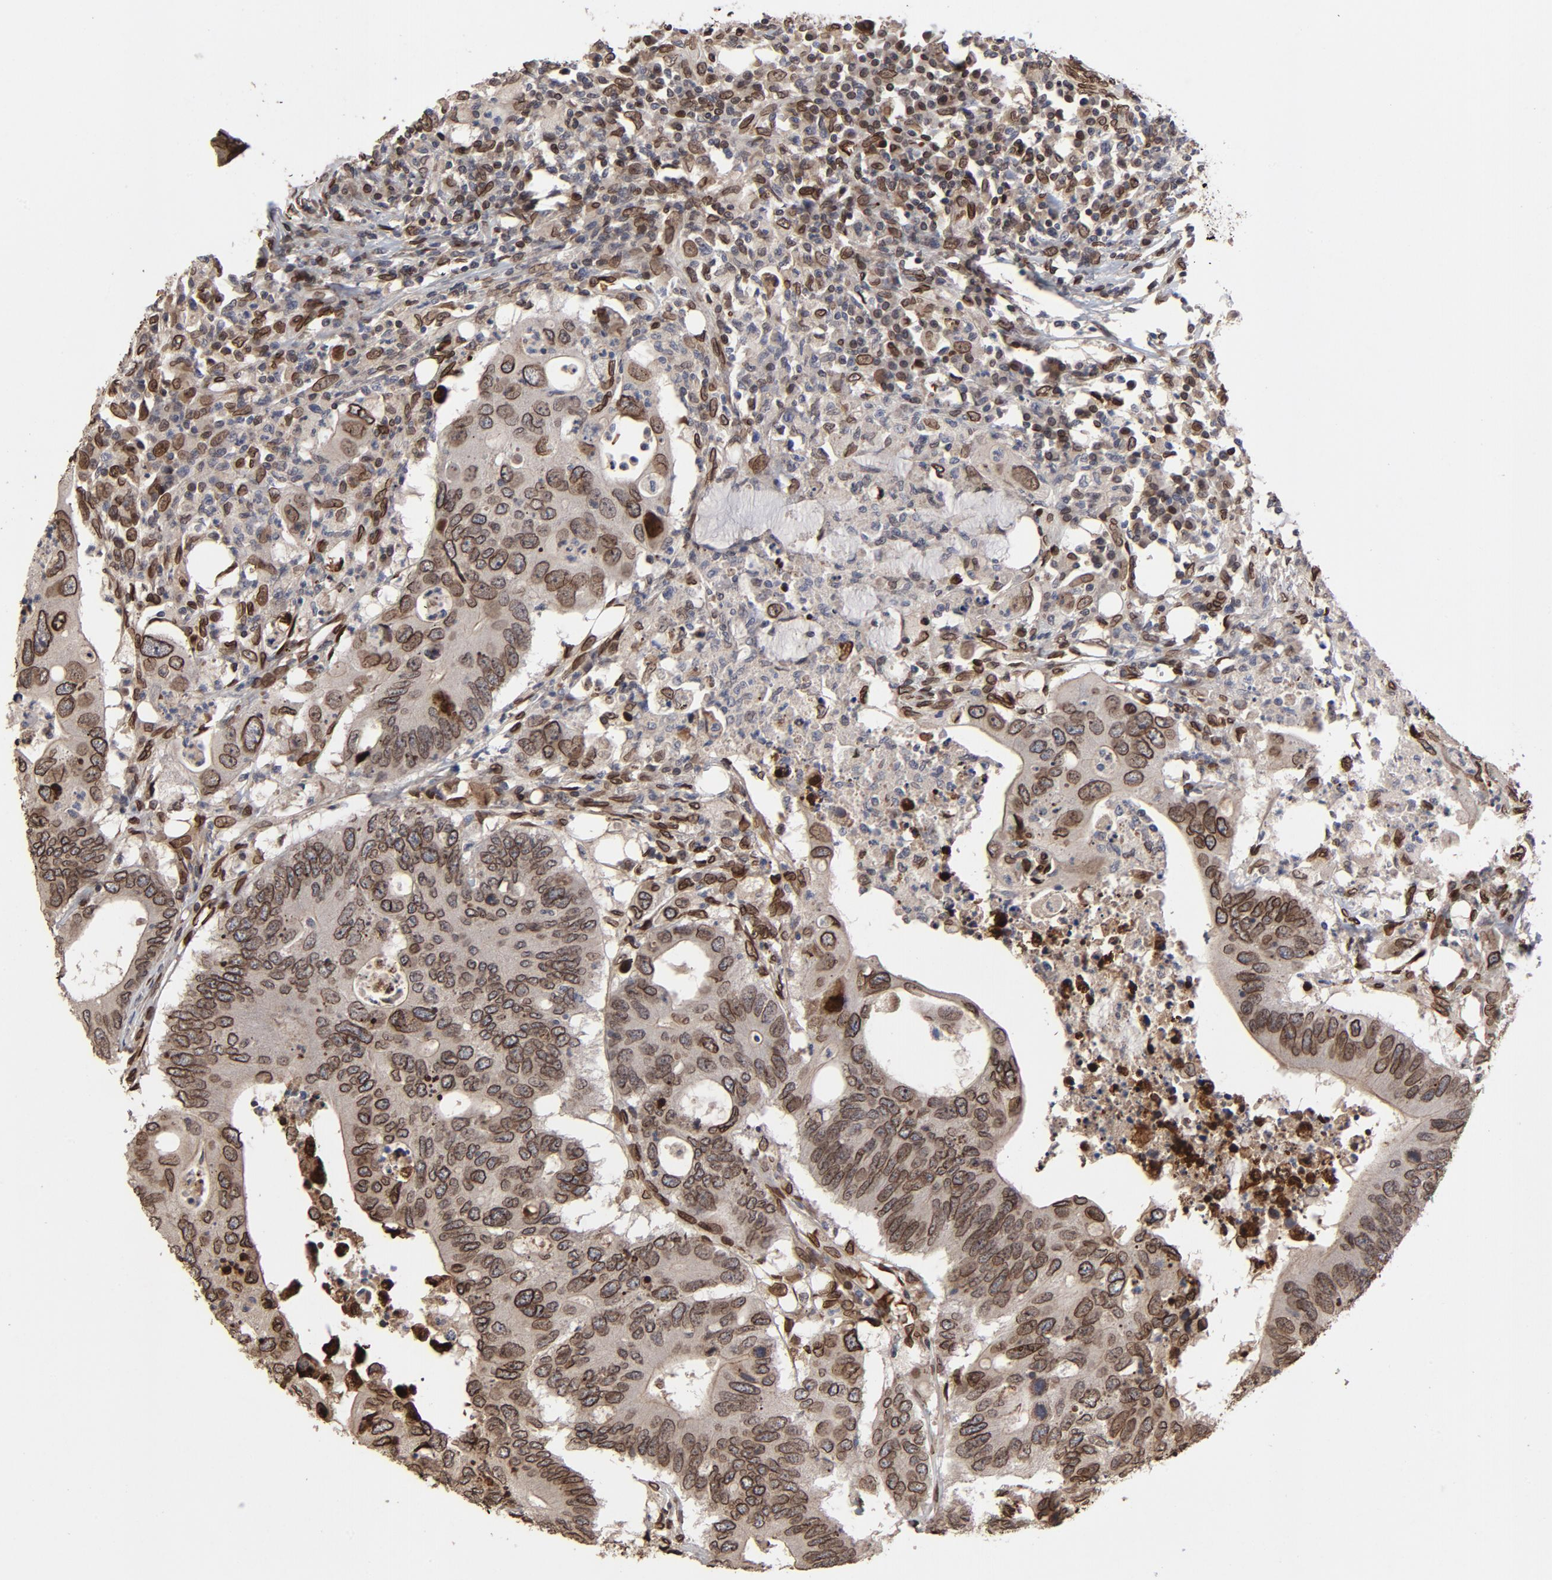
{"staining": {"intensity": "moderate", "quantity": ">75%", "location": "cytoplasmic/membranous,nuclear"}, "tissue": "colorectal cancer", "cell_type": "Tumor cells", "image_type": "cancer", "snomed": [{"axis": "morphology", "description": "Adenocarcinoma, NOS"}, {"axis": "topography", "description": "Colon"}], "caption": "IHC photomicrograph of neoplastic tissue: human colorectal cancer (adenocarcinoma) stained using immunohistochemistry (IHC) demonstrates medium levels of moderate protein expression localized specifically in the cytoplasmic/membranous and nuclear of tumor cells, appearing as a cytoplasmic/membranous and nuclear brown color.", "gene": "LMNA", "patient": {"sex": "male", "age": 71}}